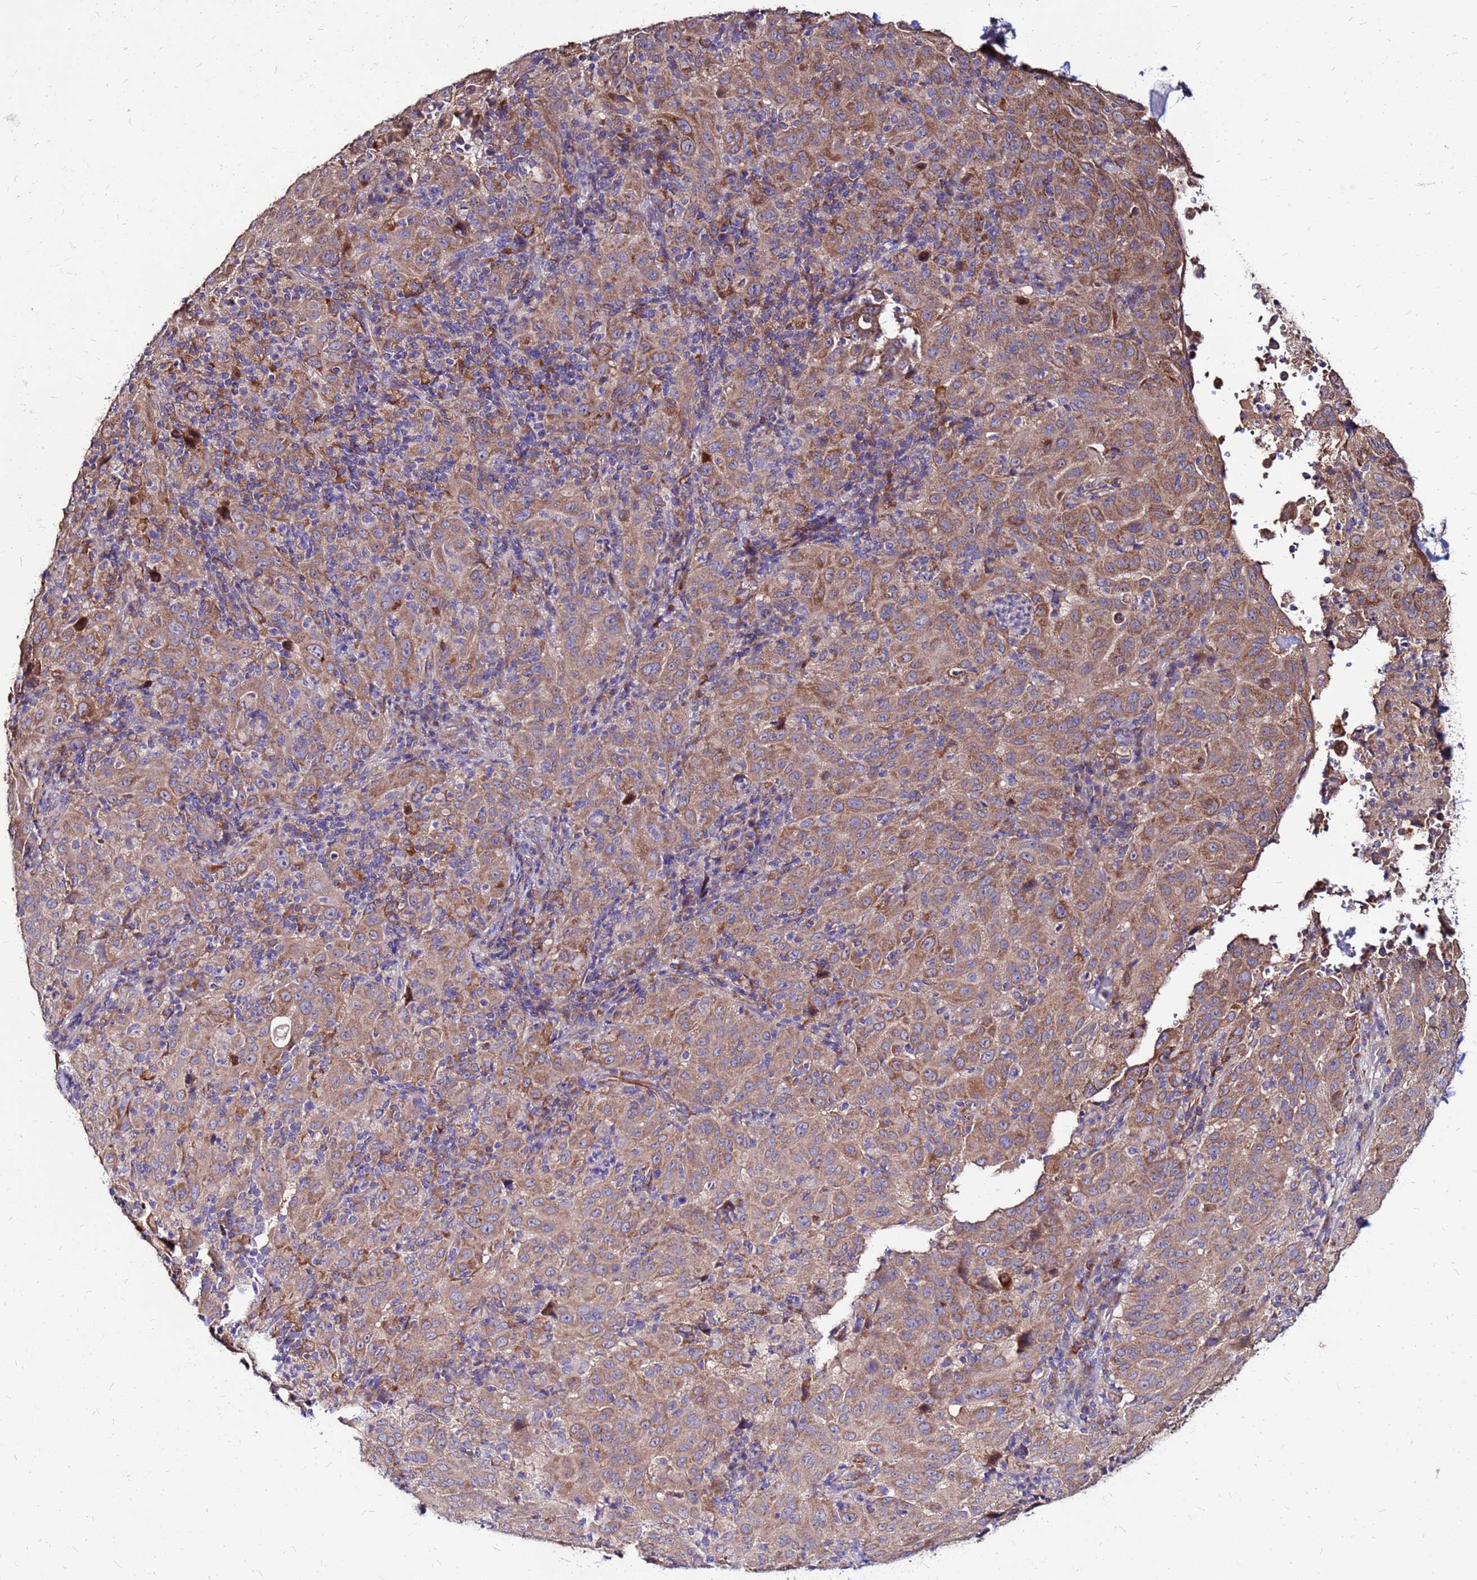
{"staining": {"intensity": "moderate", "quantity": ">75%", "location": "cytoplasmic/membranous"}, "tissue": "pancreatic cancer", "cell_type": "Tumor cells", "image_type": "cancer", "snomed": [{"axis": "morphology", "description": "Adenocarcinoma, NOS"}, {"axis": "topography", "description": "Pancreas"}], "caption": "A brown stain labels moderate cytoplasmic/membranous expression of a protein in human pancreatic cancer (adenocarcinoma) tumor cells.", "gene": "ARHGEF5", "patient": {"sex": "male", "age": 63}}